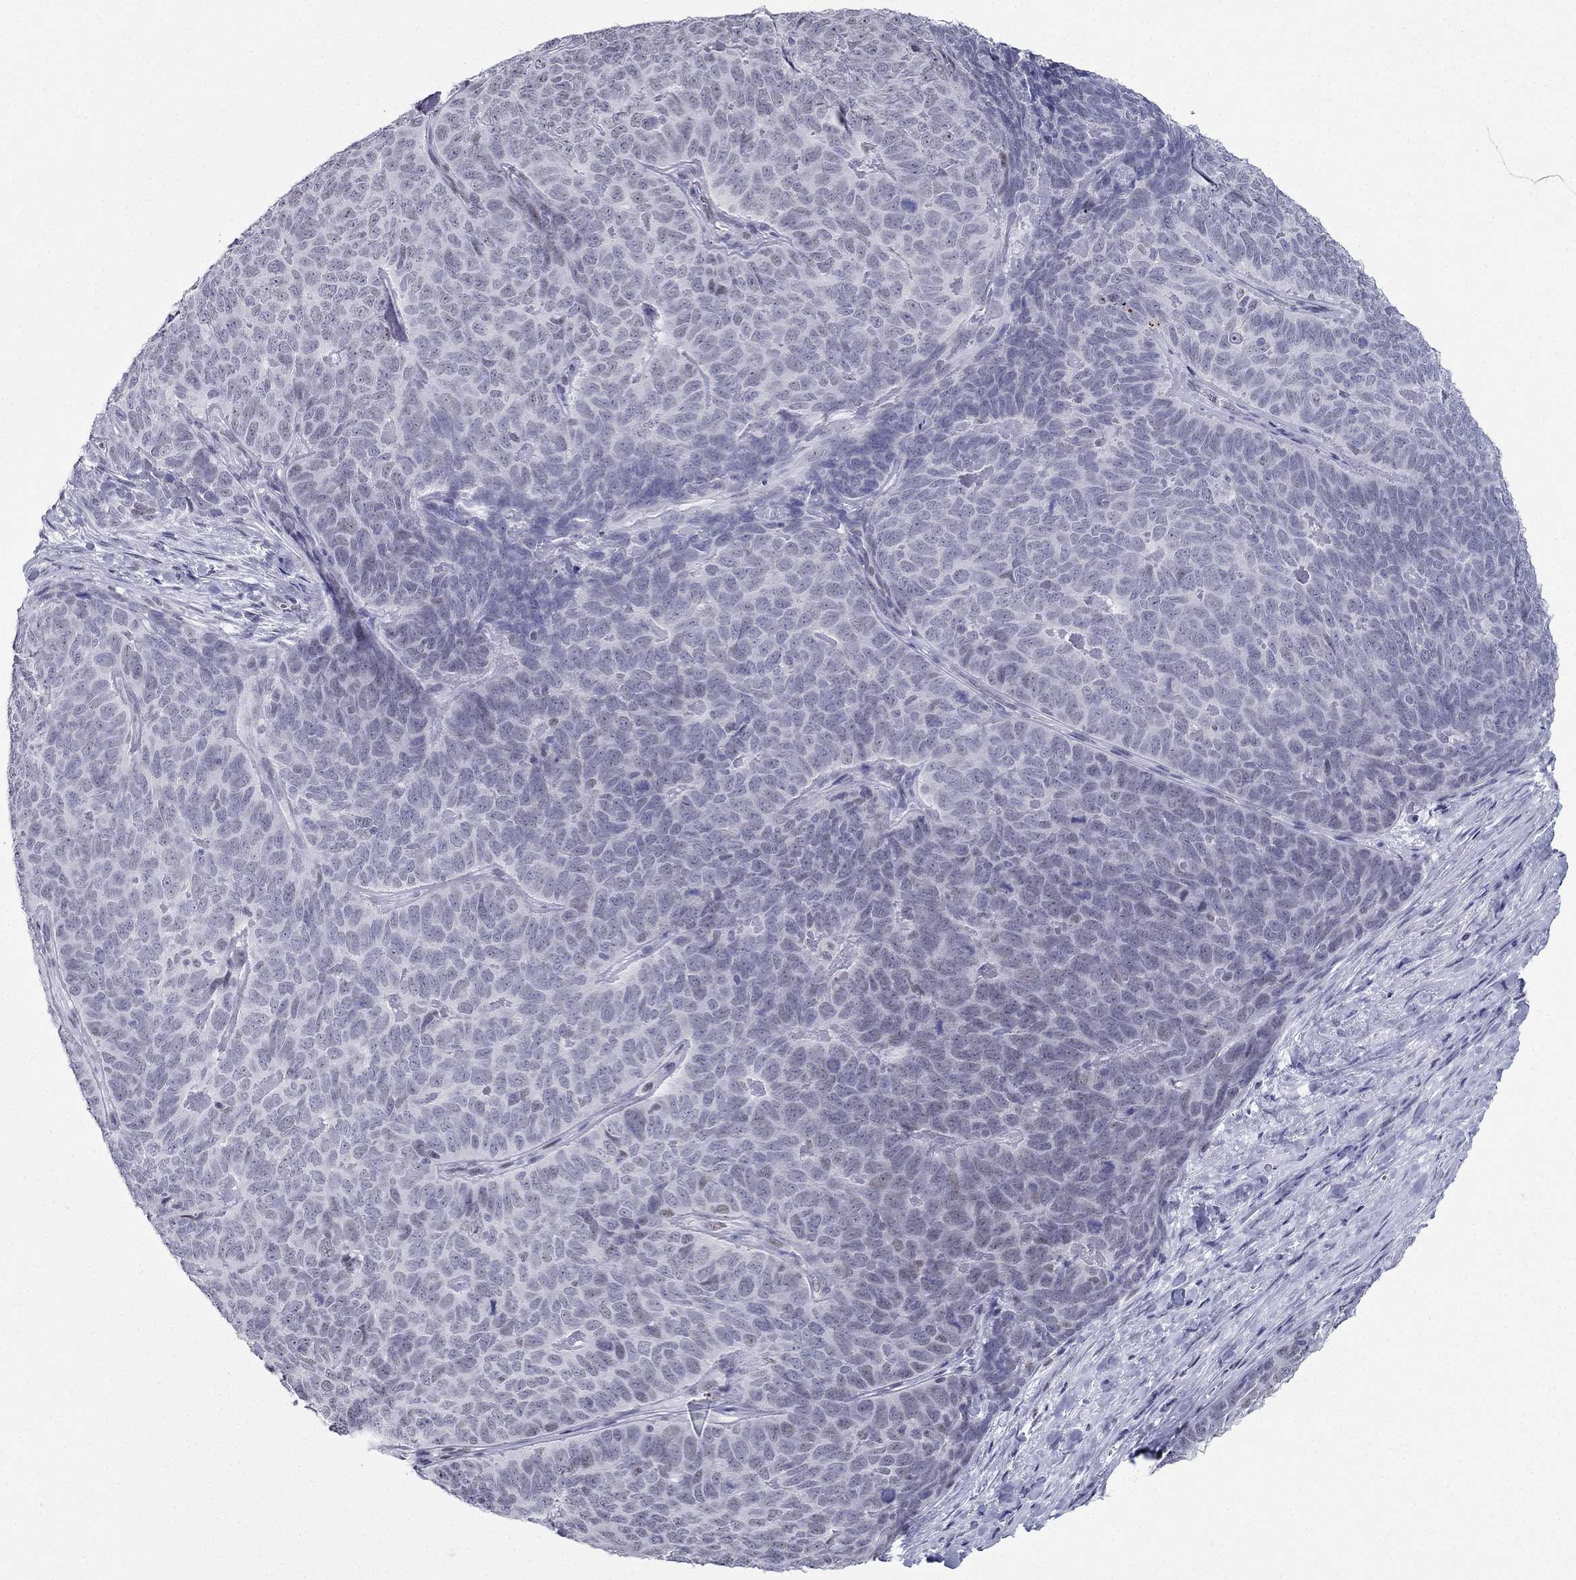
{"staining": {"intensity": "negative", "quantity": "none", "location": "none"}, "tissue": "skin cancer", "cell_type": "Tumor cells", "image_type": "cancer", "snomed": [{"axis": "morphology", "description": "Squamous cell carcinoma, NOS"}, {"axis": "topography", "description": "Skin"}, {"axis": "topography", "description": "Anal"}], "caption": "The histopathology image exhibits no staining of tumor cells in skin cancer. (IHC, brightfield microscopy, high magnification).", "gene": "PPM1G", "patient": {"sex": "female", "age": 51}}